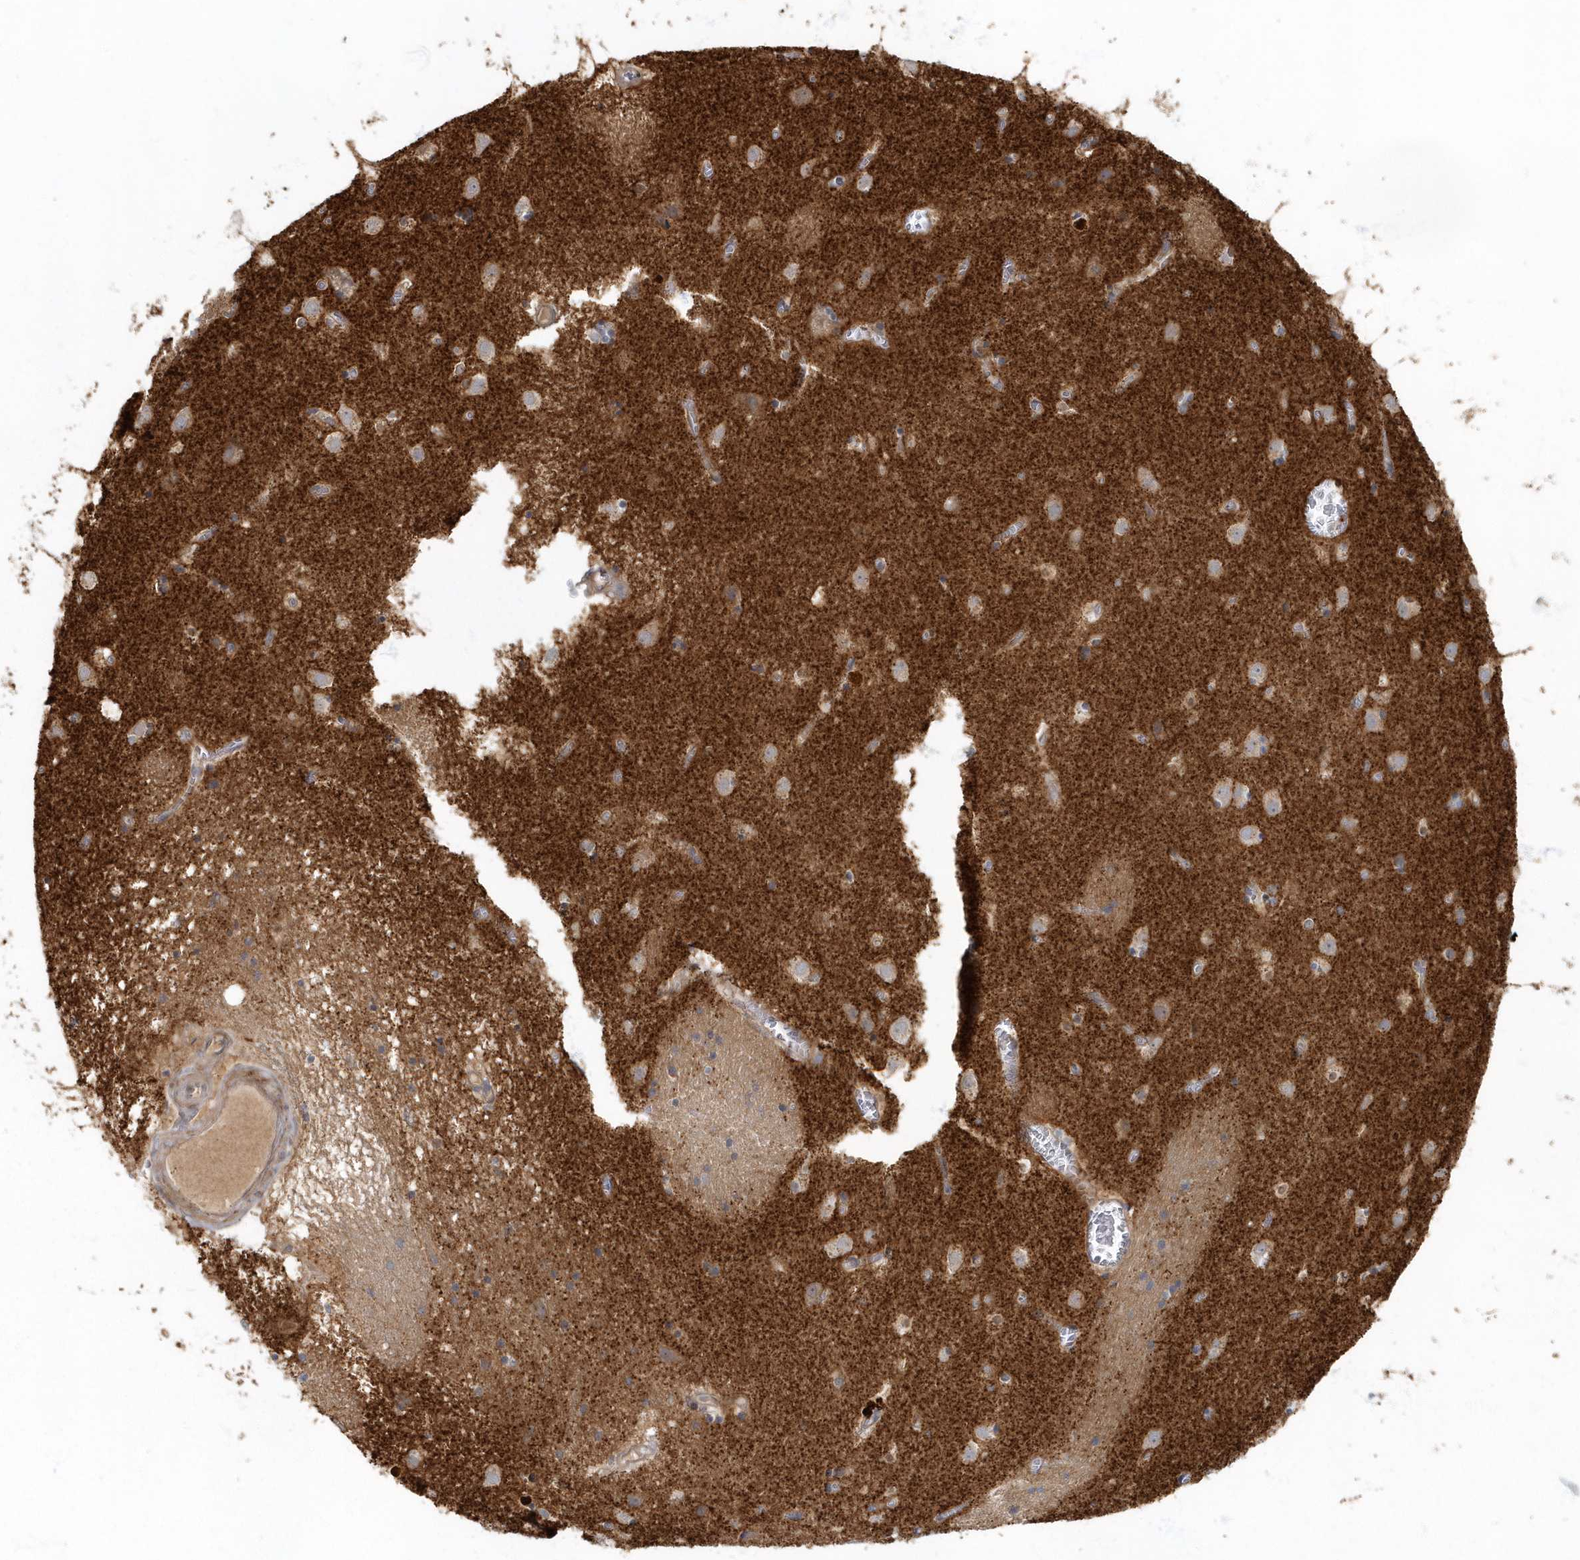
{"staining": {"intensity": "negative", "quantity": "none", "location": "none"}, "tissue": "caudate", "cell_type": "Glial cells", "image_type": "normal", "snomed": [{"axis": "morphology", "description": "Normal tissue, NOS"}, {"axis": "topography", "description": "Lateral ventricle wall"}], "caption": "Protein analysis of benign caudate exhibits no significant staining in glial cells.", "gene": "ARHGEF38", "patient": {"sex": "male", "age": 70}}